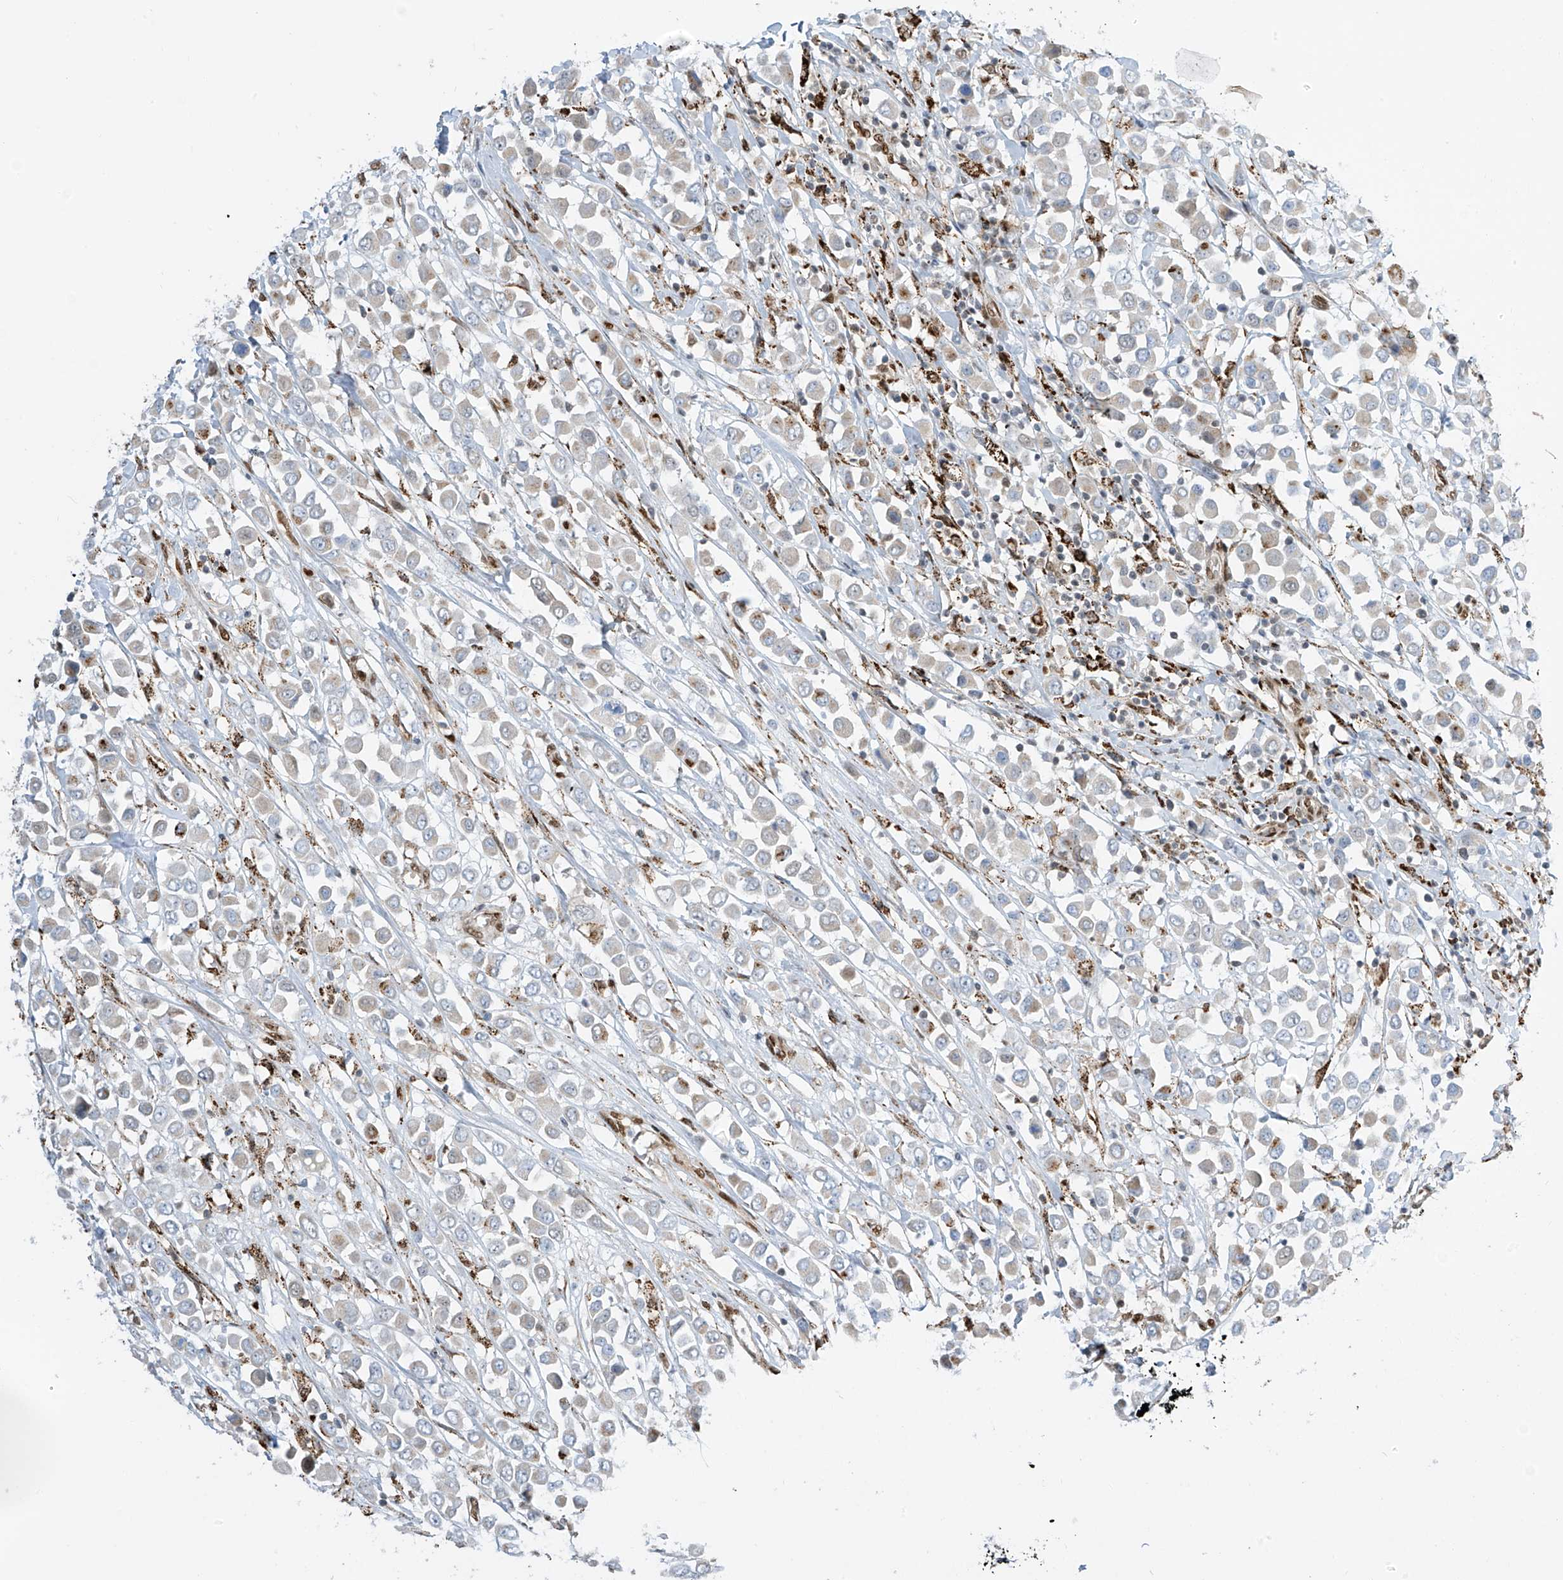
{"staining": {"intensity": "weak", "quantity": "<25%", "location": "cytoplasmic/membranous"}, "tissue": "breast cancer", "cell_type": "Tumor cells", "image_type": "cancer", "snomed": [{"axis": "morphology", "description": "Duct carcinoma"}, {"axis": "topography", "description": "Breast"}], "caption": "IHC micrograph of neoplastic tissue: human breast cancer stained with DAB (3,3'-diaminobenzidine) reveals no significant protein positivity in tumor cells.", "gene": "PM20D2", "patient": {"sex": "female", "age": 61}}